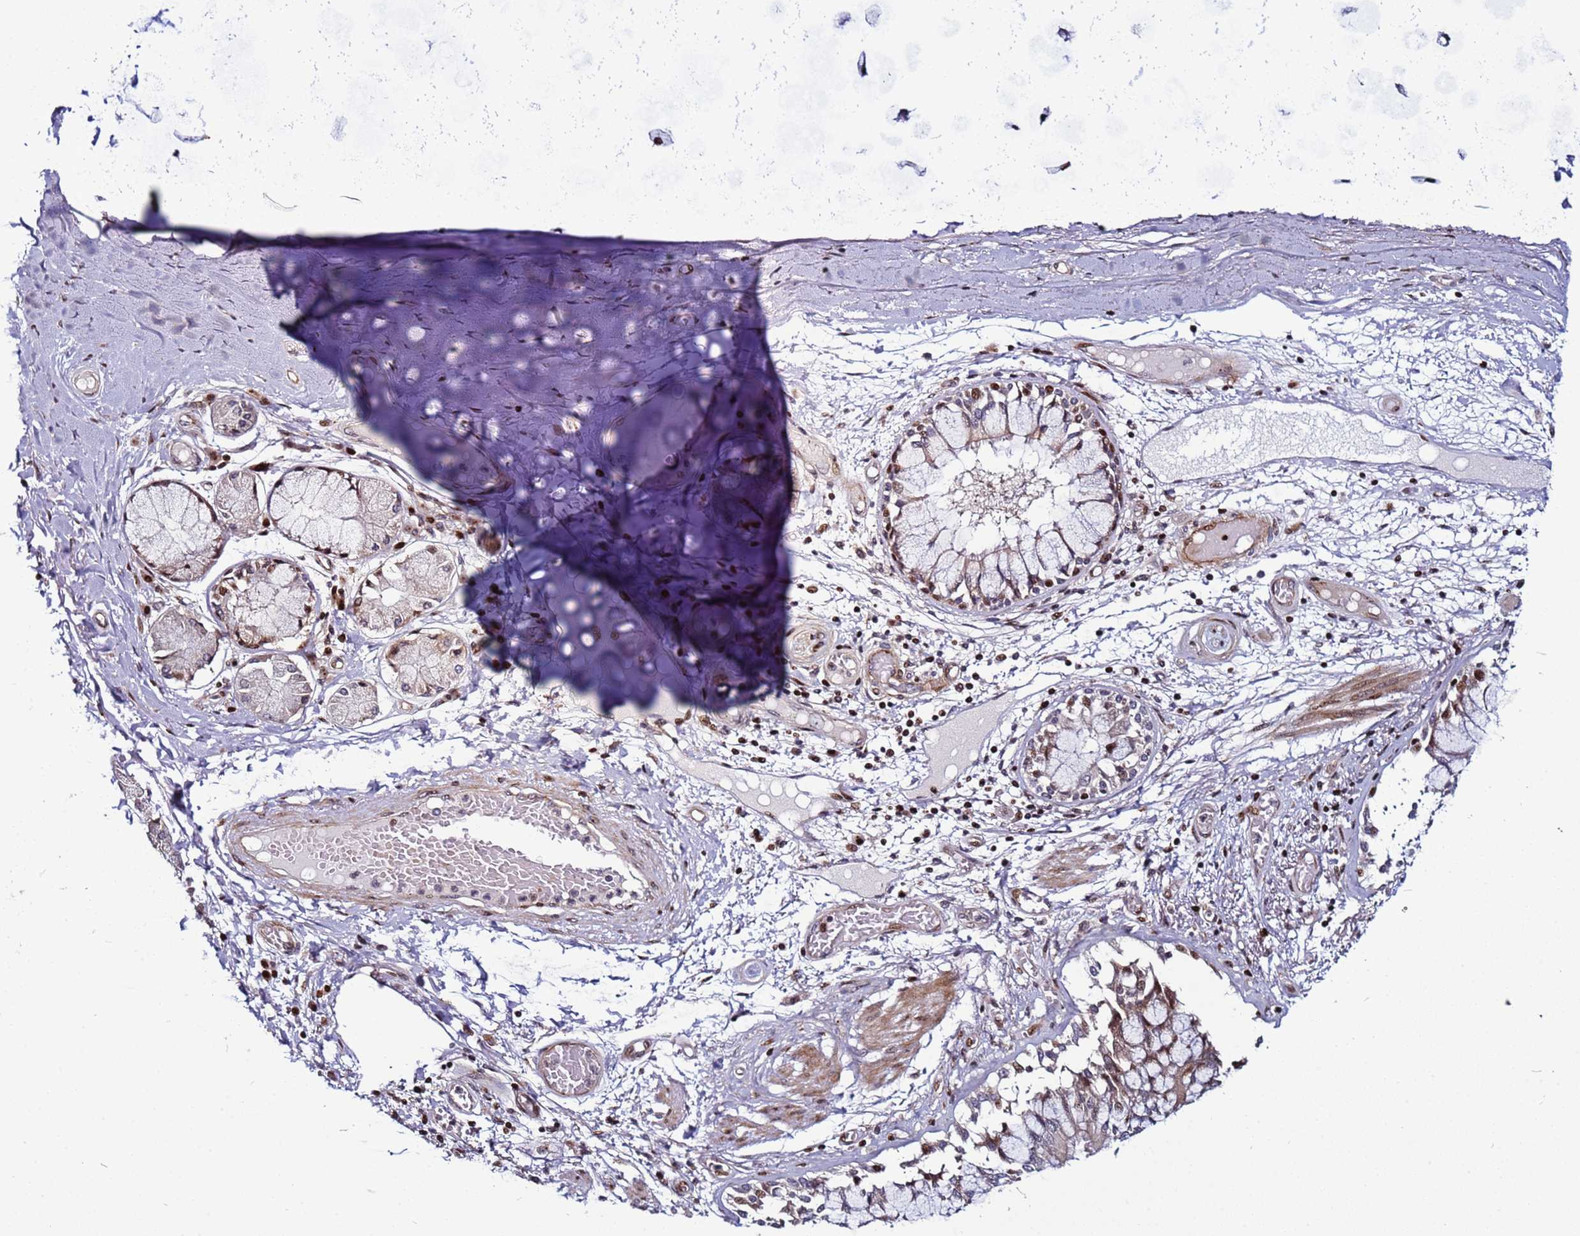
{"staining": {"intensity": "negative", "quantity": "none", "location": "none"}, "tissue": "adipose tissue", "cell_type": "Adipocytes", "image_type": "normal", "snomed": [{"axis": "morphology", "description": "Normal tissue, NOS"}, {"axis": "topography", "description": "Cartilage tissue"}, {"axis": "topography", "description": "Bronchus"}, {"axis": "topography", "description": "Lung"}, {"axis": "topography", "description": "Peripheral nerve tissue"}], "caption": "DAB immunohistochemical staining of benign human adipose tissue displays no significant positivity in adipocytes.", "gene": "WBP11", "patient": {"sex": "female", "age": 49}}